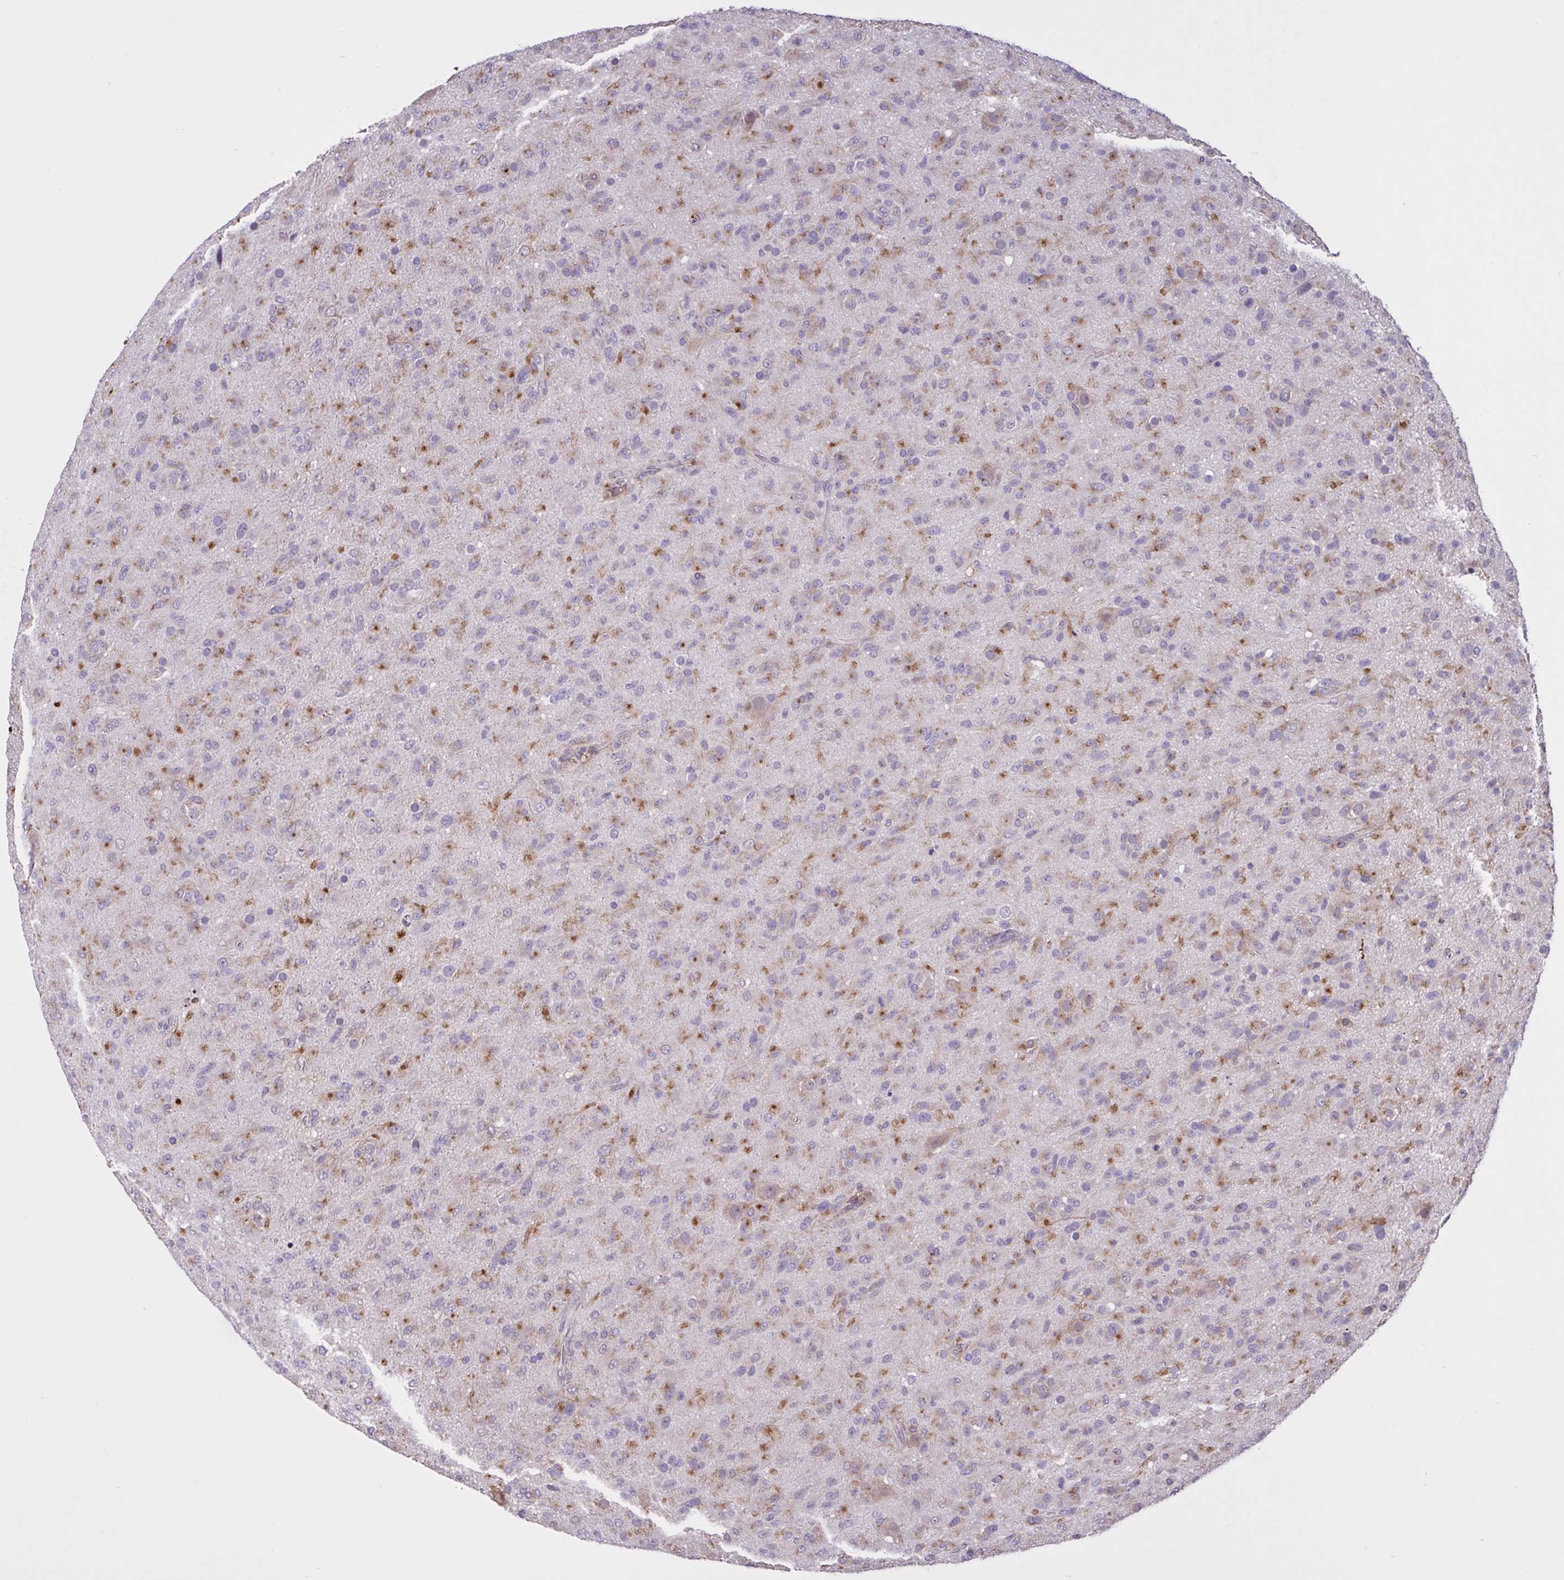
{"staining": {"intensity": "moderate", "quantity": "<25%", "location": "cytoplasmic/membranous"}, "tissue": "glioma", "cell_type": "Tumor cells", "image_type": "cancer", "snomed": [{"axis": "morphology", "description": "Glioma, malignant, Low grade"}, {"axis": "topography", "description": "Brain"}], "caption": "The photomicrograph reveals staining of low-grade glioma (malignant), revealing moderate cytoplasmic/membranous protein positivity (brown color) within tumor cells.", "gene": "MRGPRX2", "patient": {"sex": "male", "age": 65}}